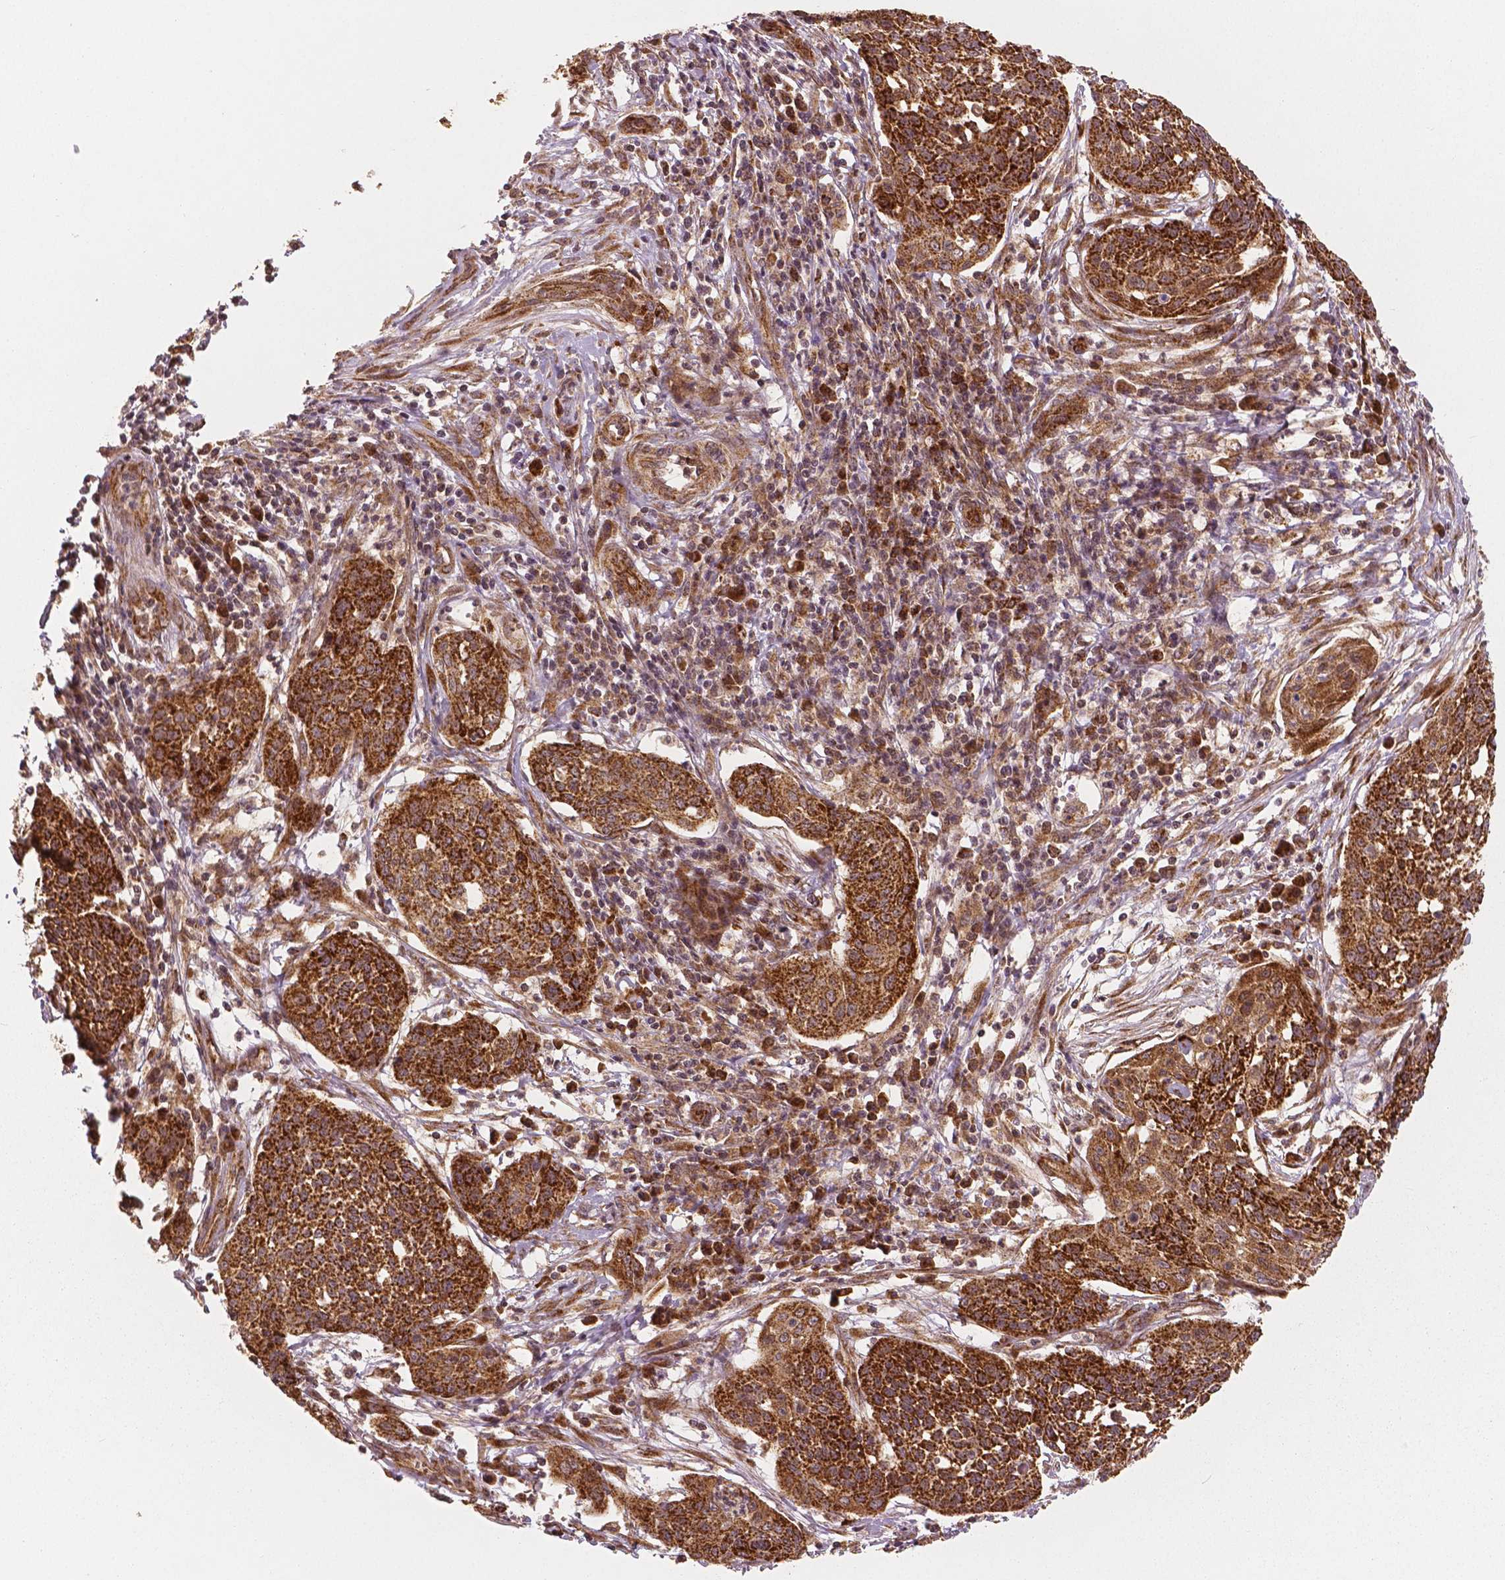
{"staining": {"intensity": "strong", "quantity": ">75%", "location": "cytoplasmic/membranous"}, "tissue": "cervical cancer", "cell_type": "Tumor cells", "image_type": "cancer", "snomed": [{"axis": "morphology", "description": "Squamous cell carcinoma, NOS"}, {"axis": "topography", "description": "Cervix"}], "caption": "Immunohistochemical staining of cervical squamous cell carcinoma exhibits strong cytoplasmic/membranous protein positivity in about >75% of tumor cells.", "gene": "PGAM5", "patient": {"sex": "female", "age": 34}}